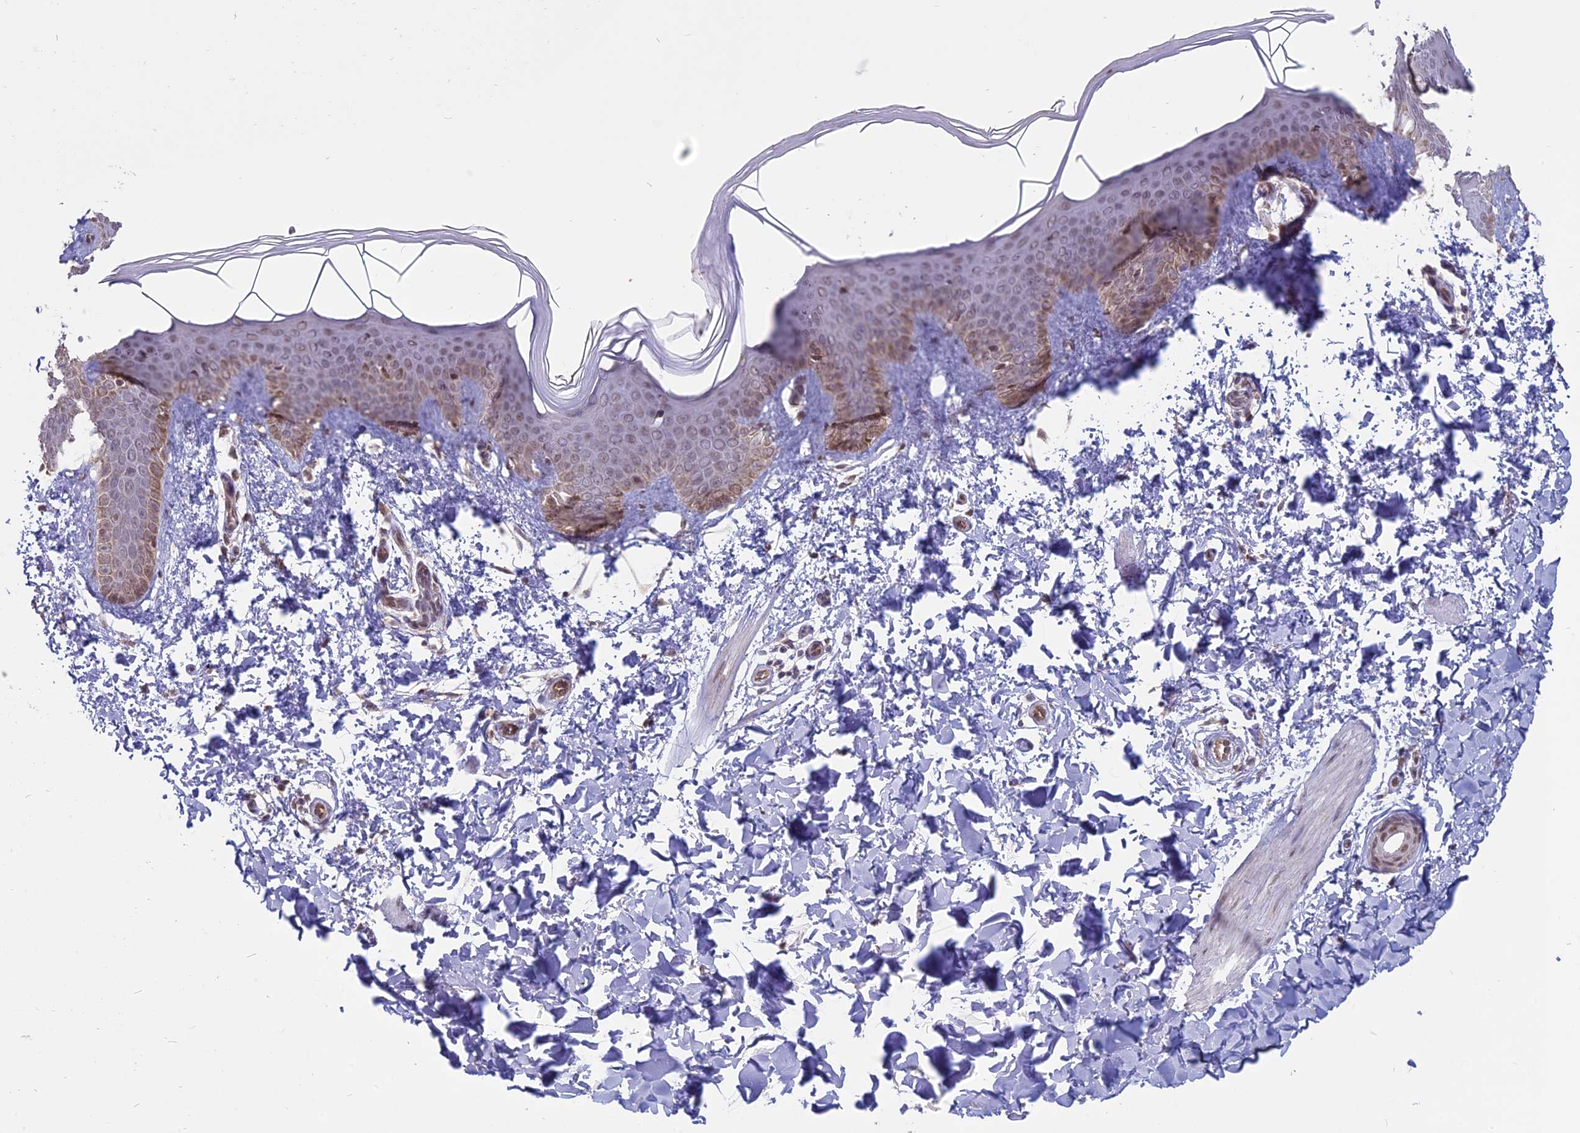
{"staining": {"intensity": "weak", "quantity": "25%-75%", "location": "cytoplasmic/membranous,nuclear"}, "tissue": "skin", "cell_type": "Fibroblasts", "image_type": "normal", "snomed": [{"axis": "morphology", "description": "Normal tissue, NOS"}, {"axis": "topography", "description": "Skin"}], "caption": "Immunohistochemical staining of unremarkable human skin displays weak cytoplasmic/membranous,nuclear protein staining in approximately 25%-75% of fibroblasts. The protein of interest is shown in brown color, while the nuclei are stained blue.", "gene": "ARHGAP40", "patient": {"sex": "male", "age": 36}}